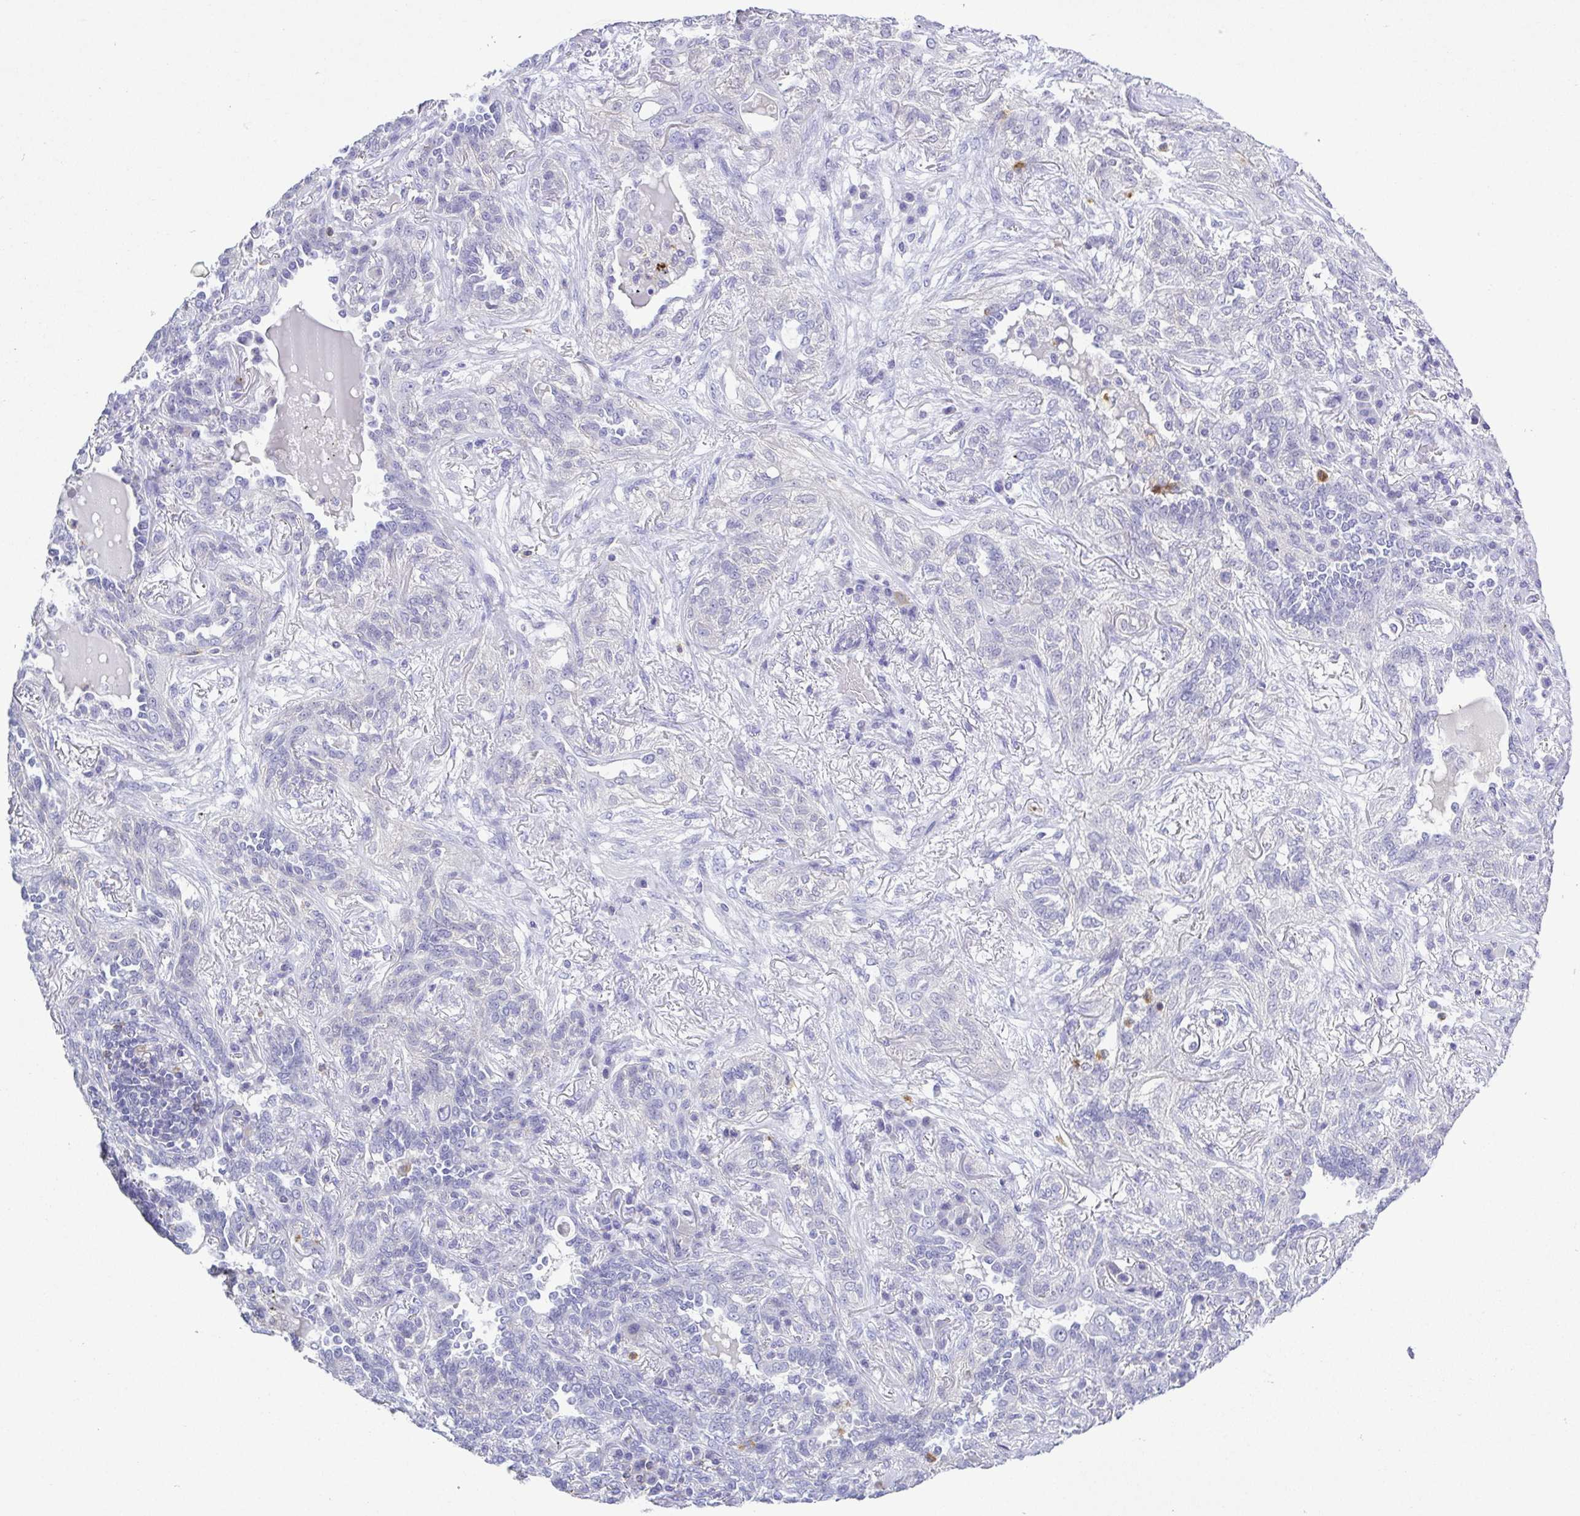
{"staining": {"intensity": "negative", "quantity": "none", "location": "none"}, "tissue": "lung cancer", "cell_type": "Tumor cells", "image_type": "cancer", "snomed": [{"axis": "morphology", "description": "Squamous cell carcinoma, NOS"}, {"axis": "topography", "description": "Lung"}], "caption": "The micrograph demonstrates no significant staining in tumor cells of lung cancer.", "gene": "PGLYRP1", "patient": {"sex": "female", "age": 70}}